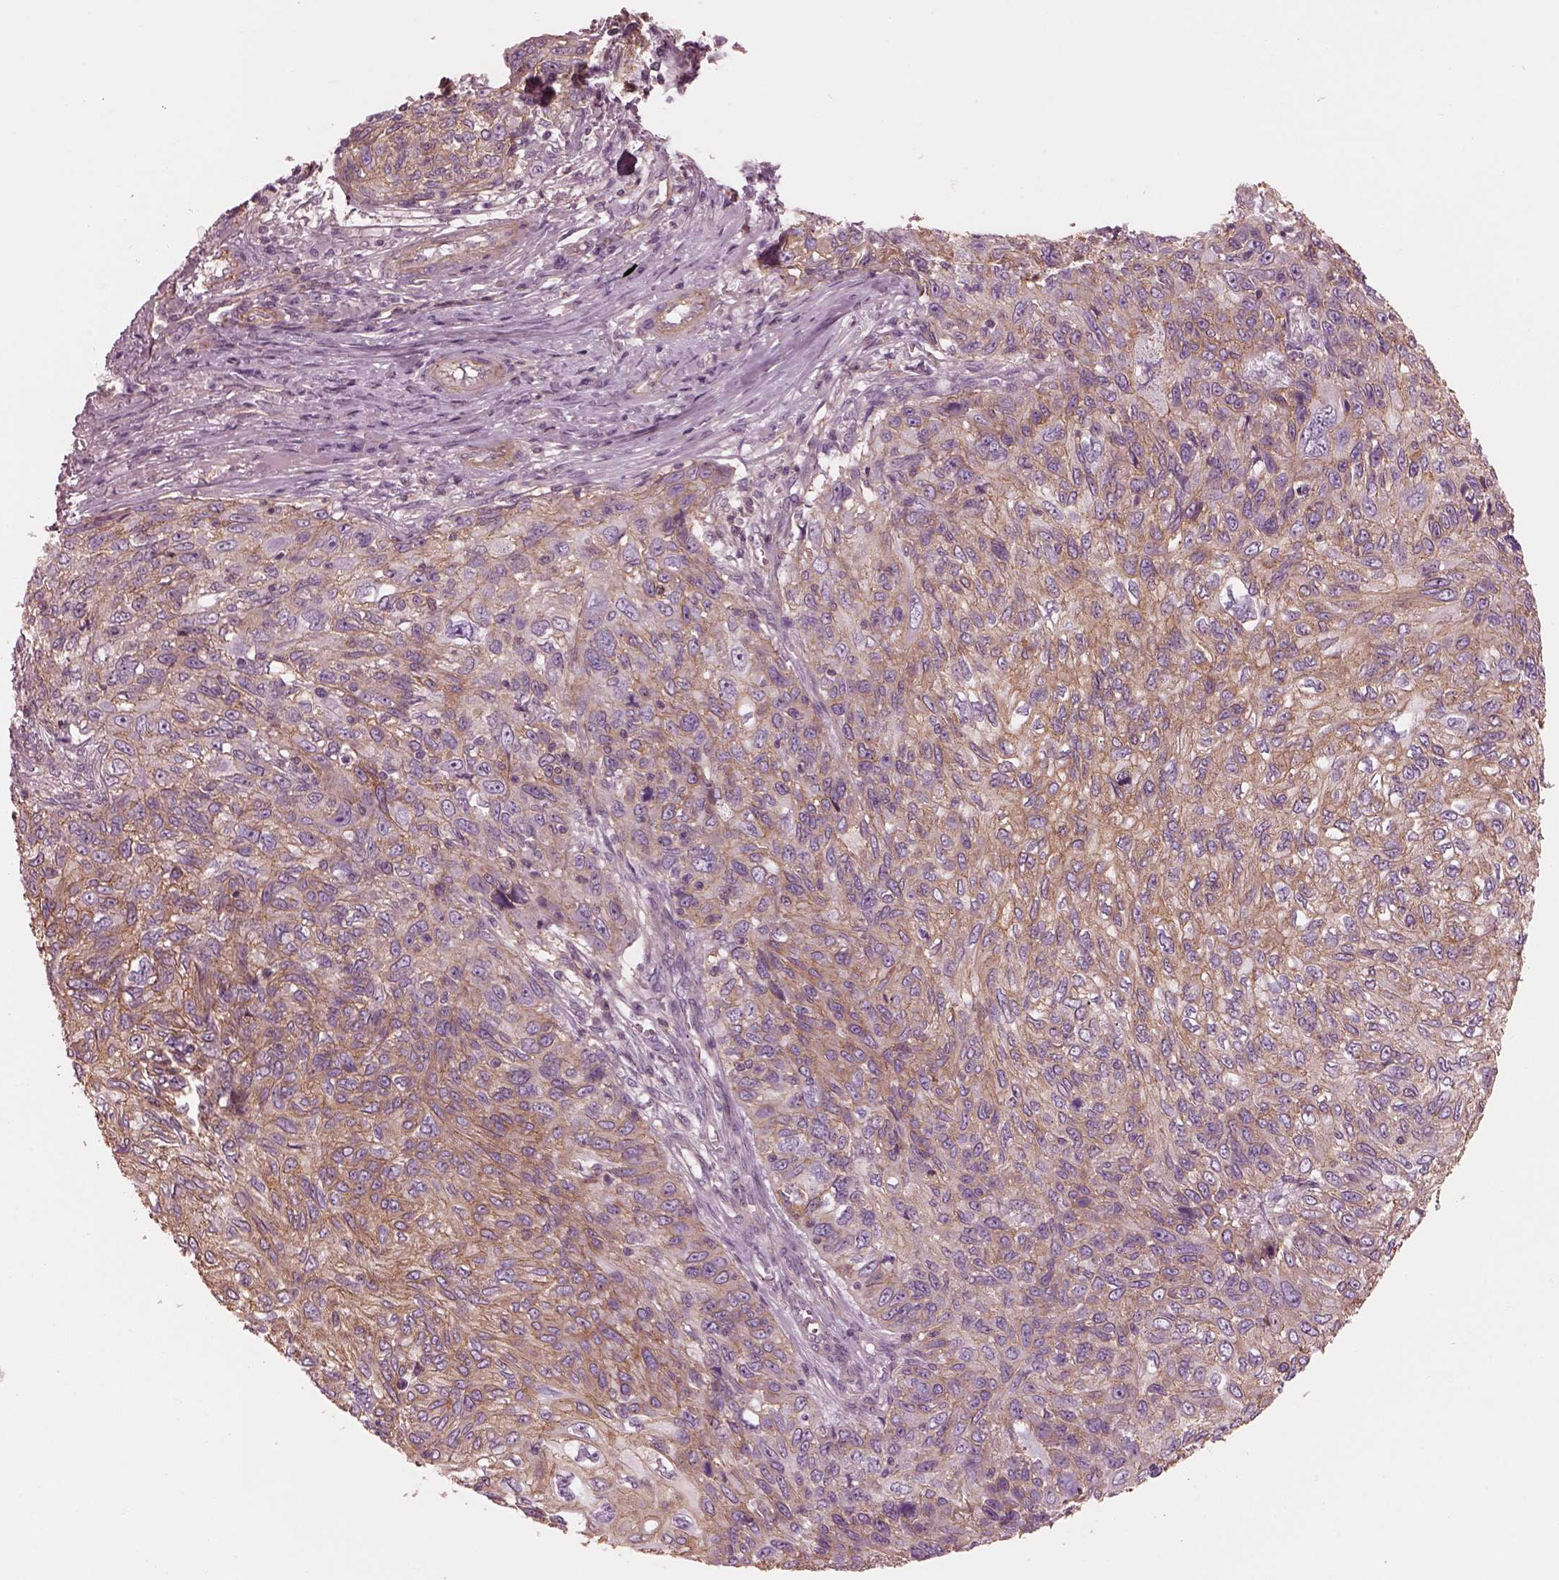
{"staining": {"intensity": "moderate", "quantity": "25%-75%", "location": "cytoplasmic/membranous"}, "tissue": "skin cancer", "cell_type": "Tumor cells", "image_type": "cancer", "snomed": [{"axis": "morphology", "description": "Squamous cell carcinoma, NOS"}, {"axis": "topography", "description": "Skin"}], "caption": "Immunohistochemical staining of human squamous cell carcinoma (skin) exhibits medium levels of moderate cytoplasmic/membranous protein positivity in approximately 25%-75% of tumor cells. The protein is stained brown, and the nuclei are stained in blue (DAB (3,3'-diaminobenzidine) IHC with brightfield microscopy, high magnification).", "gene": "ELAPOR1", "patient": {"sex": "male", "age": 92}}